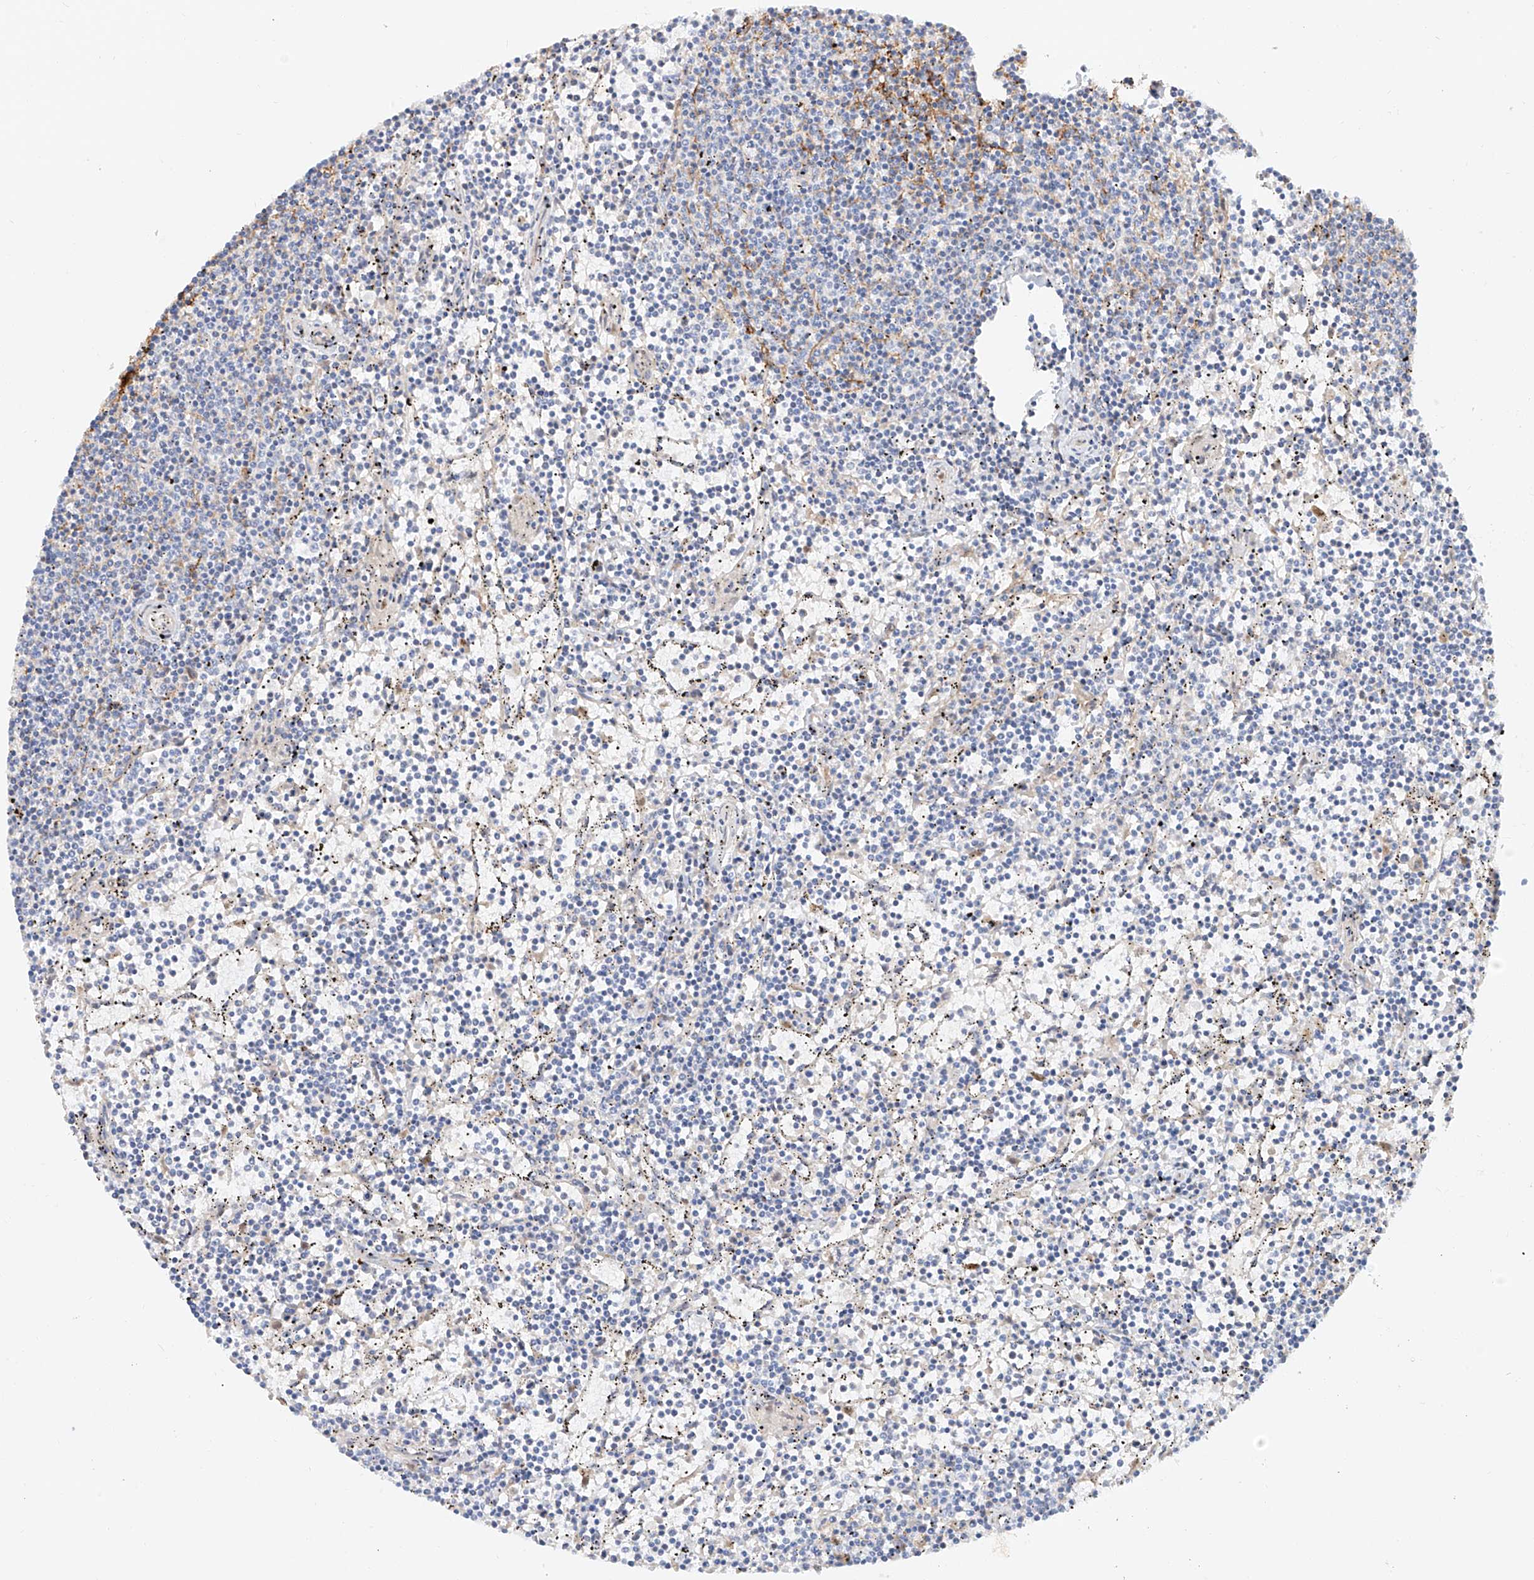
{"staining": {"intensity": "negative", "quantity": "none", "location": "none"}, "tissue": "lymphoma", "cell_type": "Tumor cells", "image_type": "cancer", "snomed": [{"axis": "morphology", "description": "Malignant lymphoma, non-Hodgkin's type, Low grade"}, {"axis": "topography", "description": "Spleen"}], "caption": "Immunohistochemistry (IHC) of malignant lymphoma, non-Hodgkin's type (low-grade) reveals no positivity in tumor cells.", "gene": "SNU13", "patient": {"sex": "female", "age": 50}}